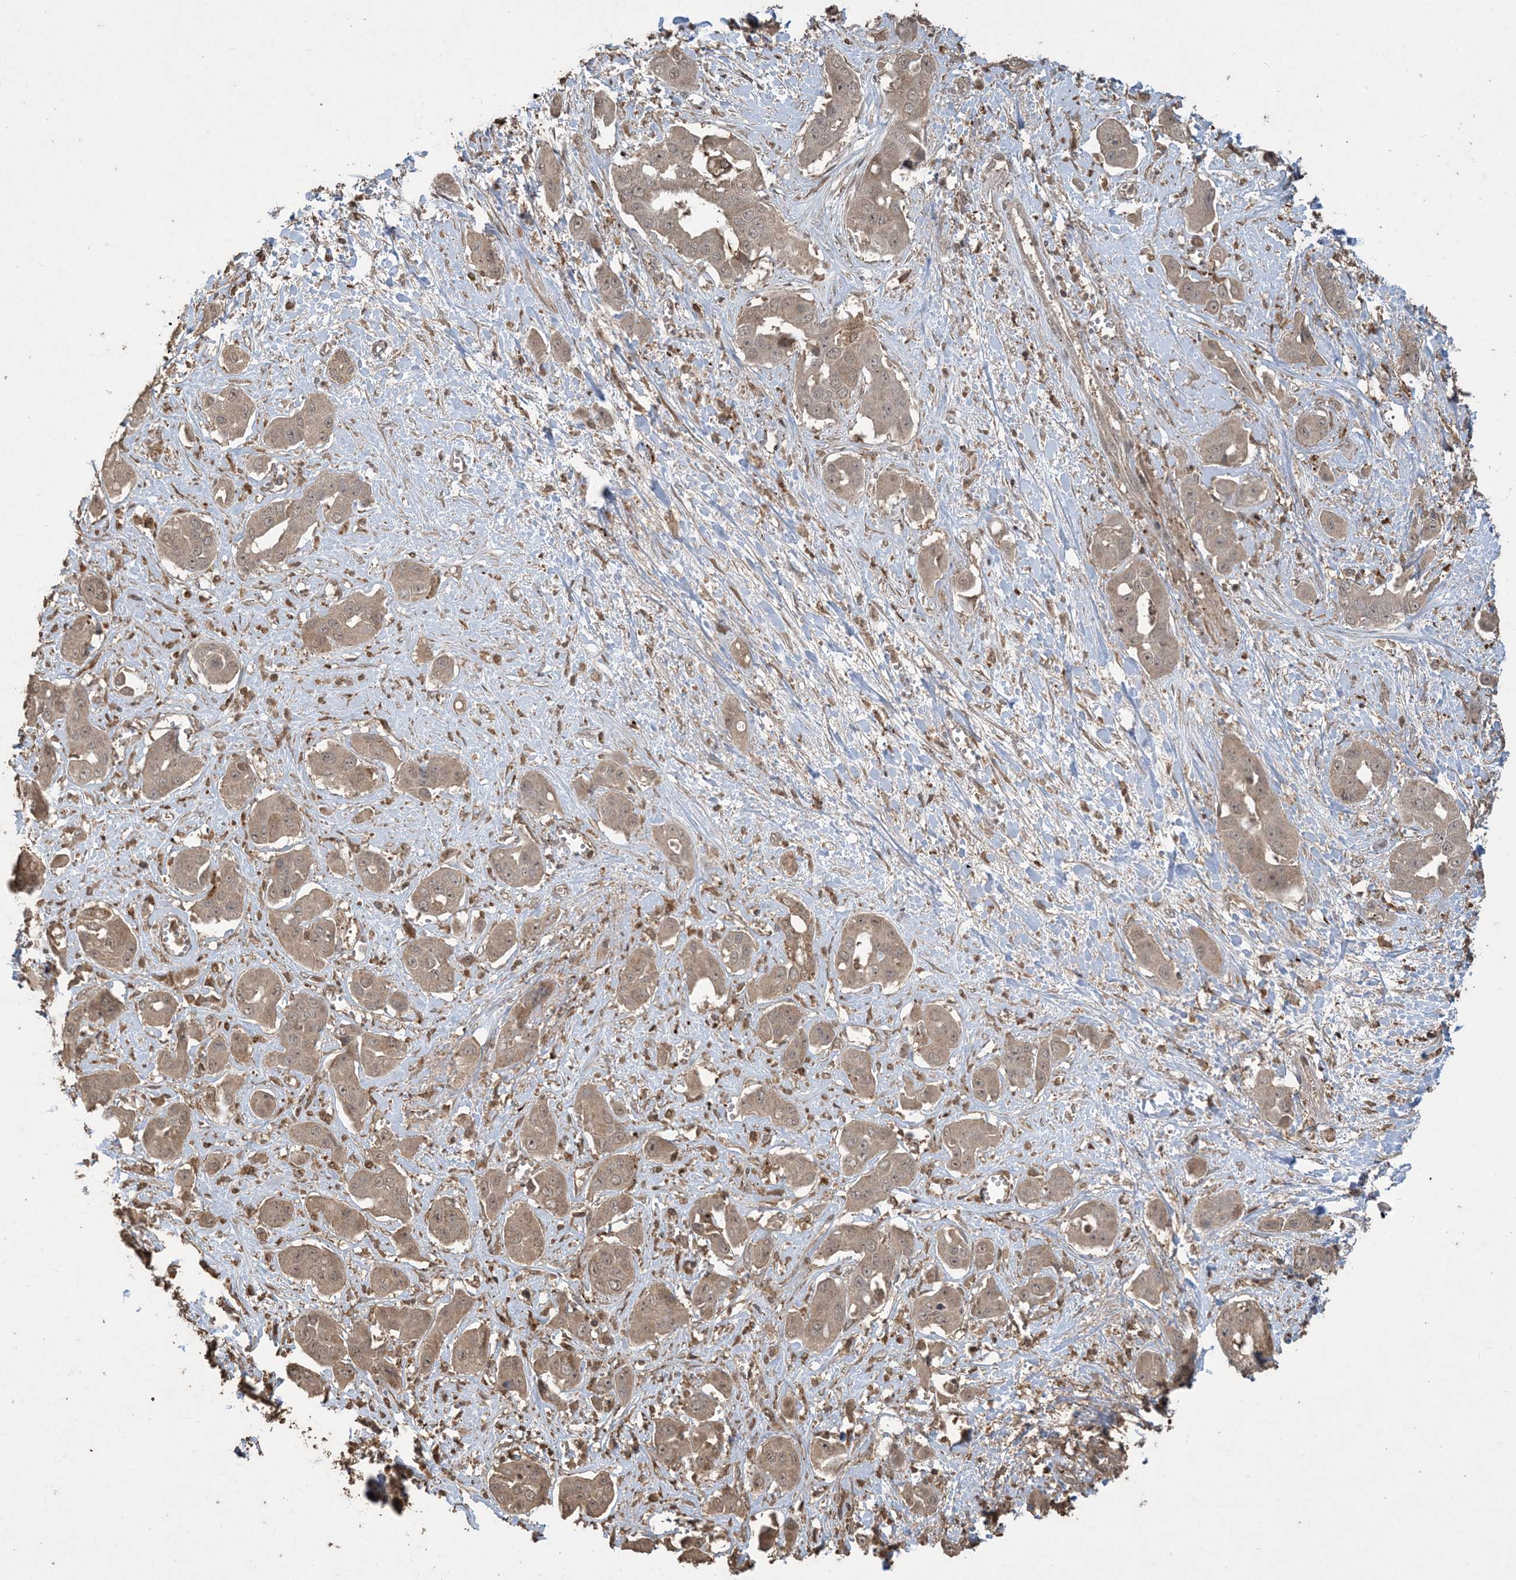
{"staining": {"intensity": "moderate", "quantity": ">75%", "location": "cytoplasmic/membranous"}, "tissue": "liver cancer", "cell_type": "Tumor cells", "image_type": "cancer", "snomed": [{"axis": "morphology", "description": "Cholangiocarcinoma"}, {"axis": "topography", "description": "Liver"}], "caption": "A brown stain shows moderate cytoplasmic/membranous positivity of a protein in cholangiocarcinoma (liver) tumor cells. (Stains: DAB (3,3'-diaminobenzidine) in brown, nuclei in blue, Microscopy: brightfield microscopy at high magnification).", "gene": "EFCAB8", "patient": {"sex": "female", "age": 52}}